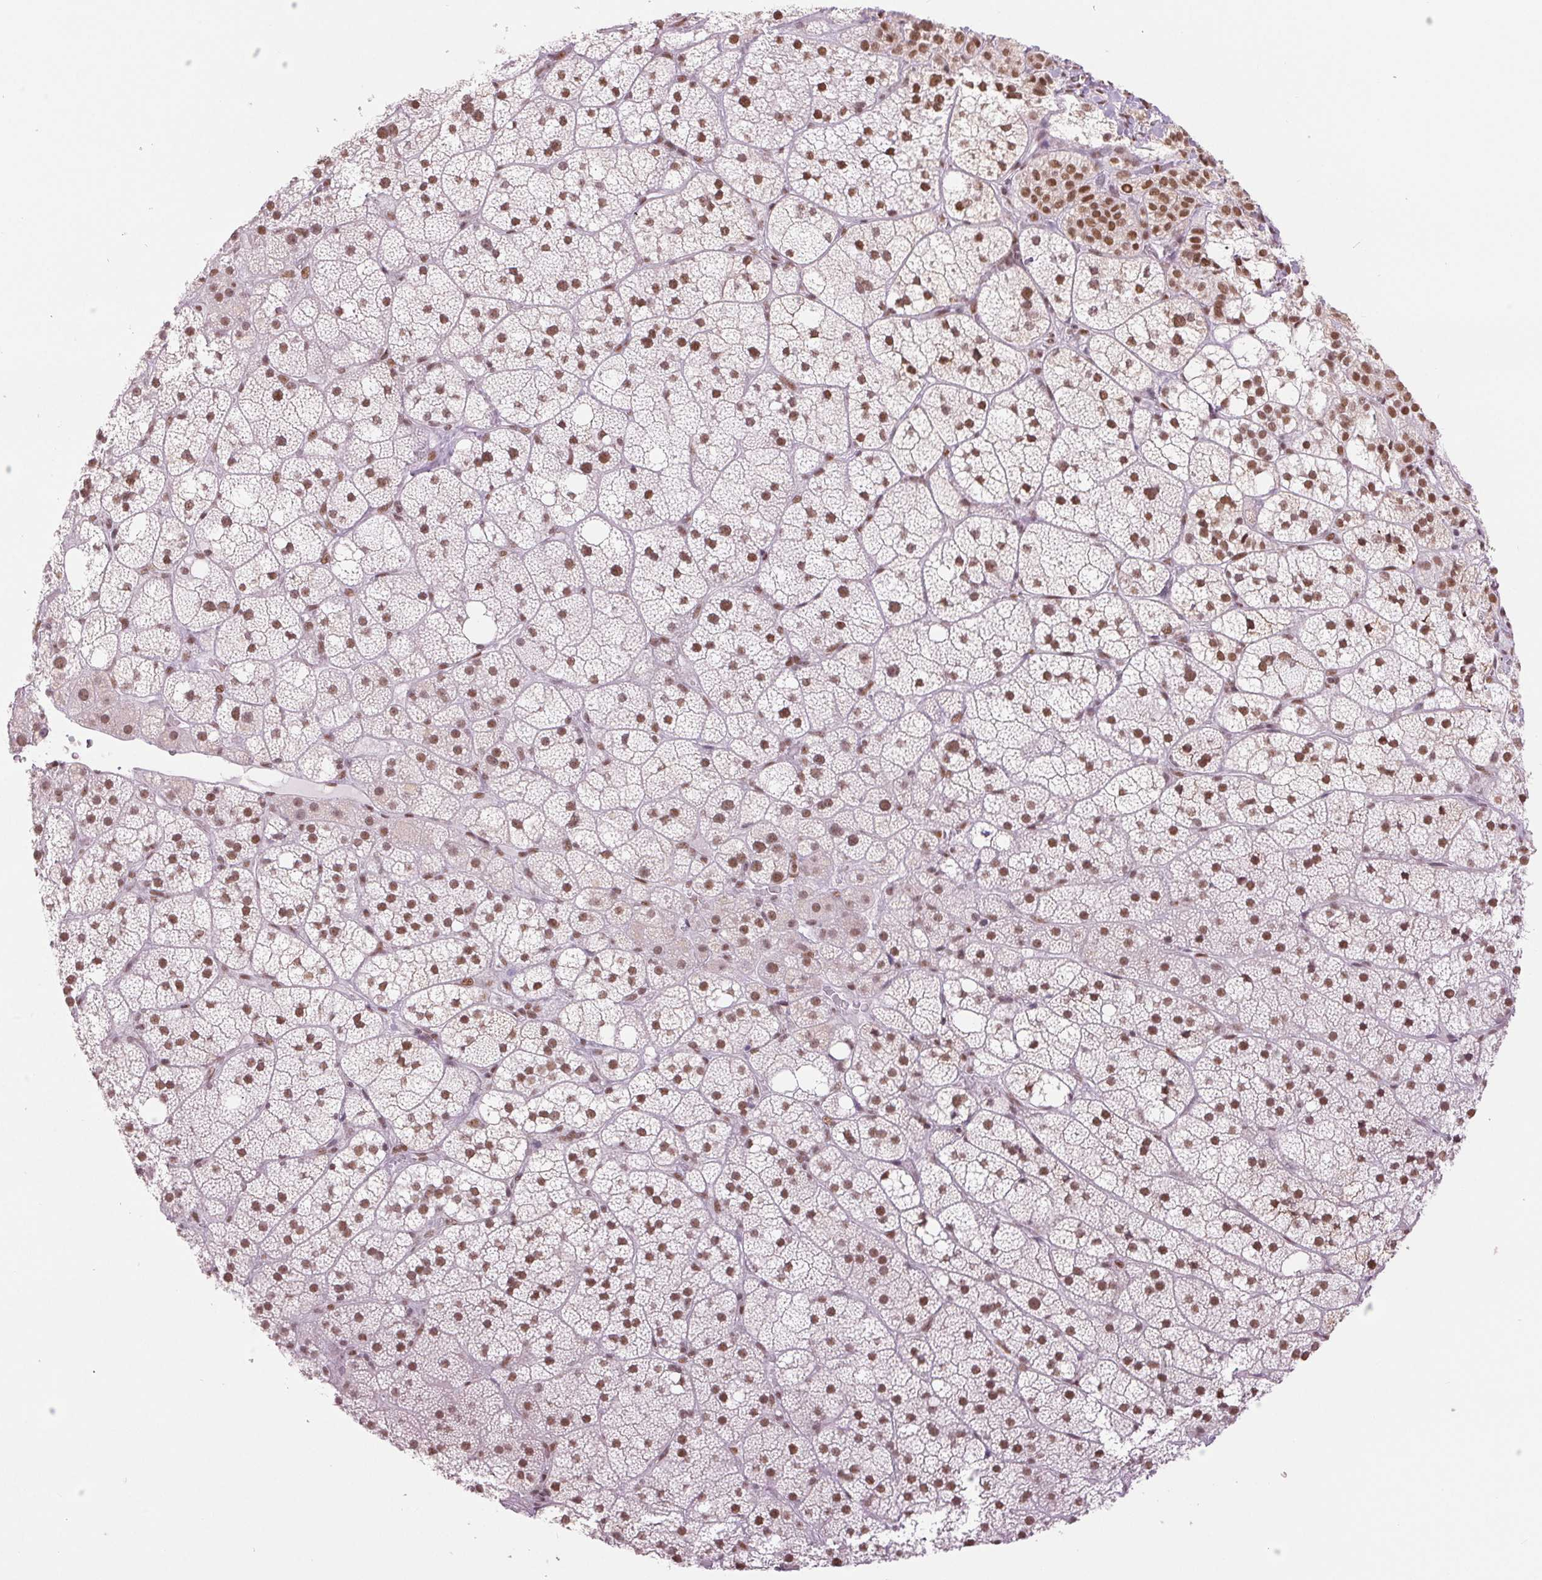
{"staining": {"intensity": "moderate", "quantity": ">75%", "location": "nuclear"}, "tissue": "adrenal gland", "cell_type": "Glandular cells", "image_type": "normal", "snomed": [{"axis": "morphology", "description": "Normal tissue, NOS"}, {"axis": "topography", "description": "Adrenal gland"}], "caption": "Brown immunohistochemical staining in normal adrenal gland displays moderate nuclear positivity in about >75% of glandular cells. (DAB IHC, brown staining for protein, blue staining for nuclei).", "gene": "ZFR2", "patient": {"sex": "male", "age": 53}}